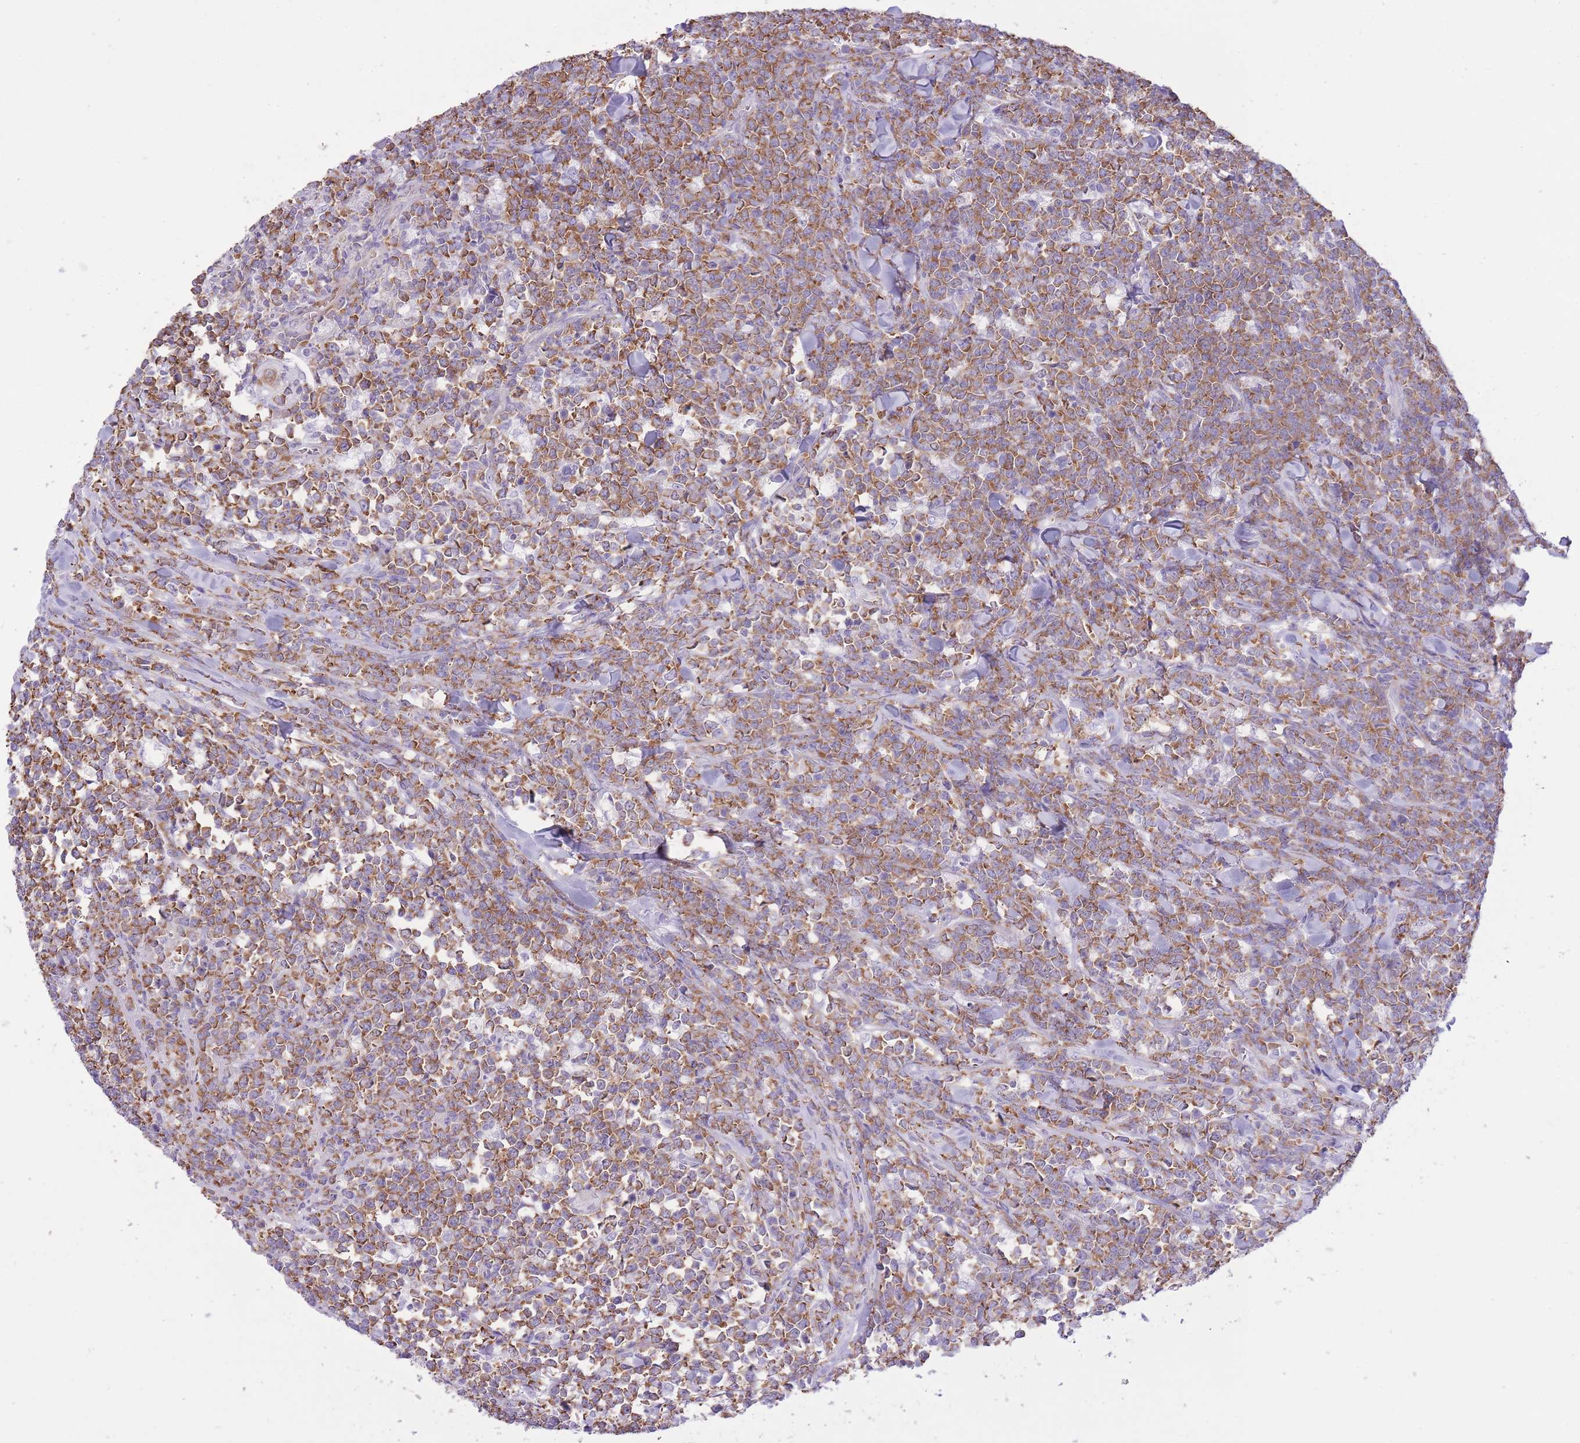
{"staining": {"intensity": "moderate", "quantity": ">75%", "location": "cytoplasmic/membranous"}, "tissue": "lymphoma", "cell_type": "Tumor cells", "image_type": "cancer", "snomed": [{"axis": "morphology", "description": "Malignant lymphoma, non-Hodgkin's type, High grade"}, {"axis": "topography", "description": "Small intestine"}], "caption": "An immunohistochemistry (IHC) micrograph of tumor tissue is shown. Protein staining in brown labels moderate cytoplasmic/membranous positivity in lymphoma within tumor cells. (DAB IHC with brightfield microscopy, high magnification).", "gene": "ZNF501", "patient": {"sex": "male", "age": 8}}